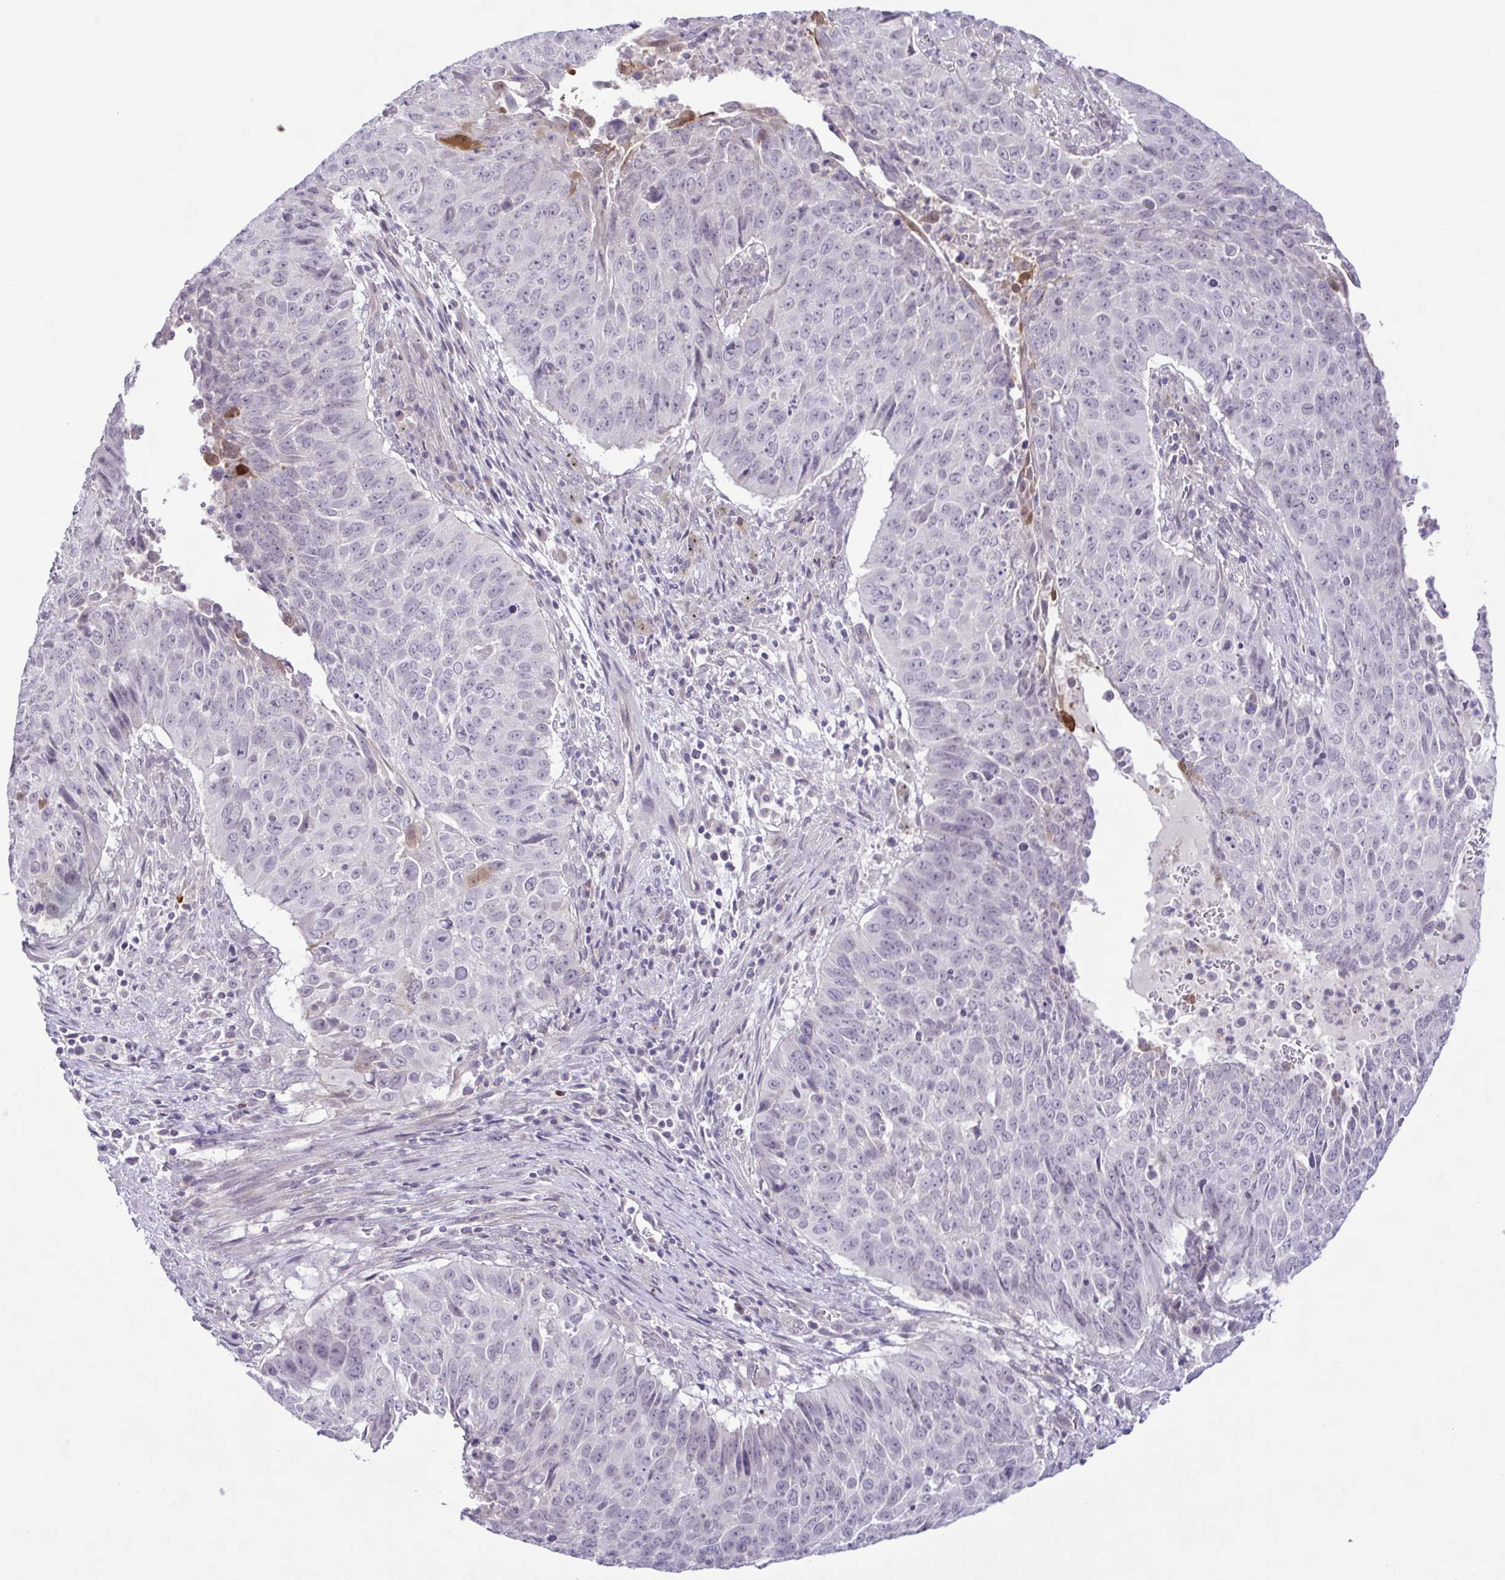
{"staining": {"intensity": "negative", "quantity": "none", "location": "none"}, "tissue": "lung cancer", "cell_type": "Tumor cells", "image_type": "cancer", "snomed": [{"axis": "morphology", "description": "Normal tissue, NOS"}, {"axis": "morphology", "description": "Squamous cell carcinoma, NOS"}, {"axis": "topography", "description": "Bronchus"}, {"axis": "topography", "description": "Lung"}], "caption": "DAB immunohistochemical staining of human lung cancer (squamous cell carcinoma) shows no significant staining in tumor cells. The staining was performed using DAB (3,3'-diaminobenzidine) to visualize the protein expression in brown, while the nuclei were stained in blue with hematoxylin (Magnification: 20x).", "gene": "IL1RN", "patient": {"sex": "male", "age": 64}}